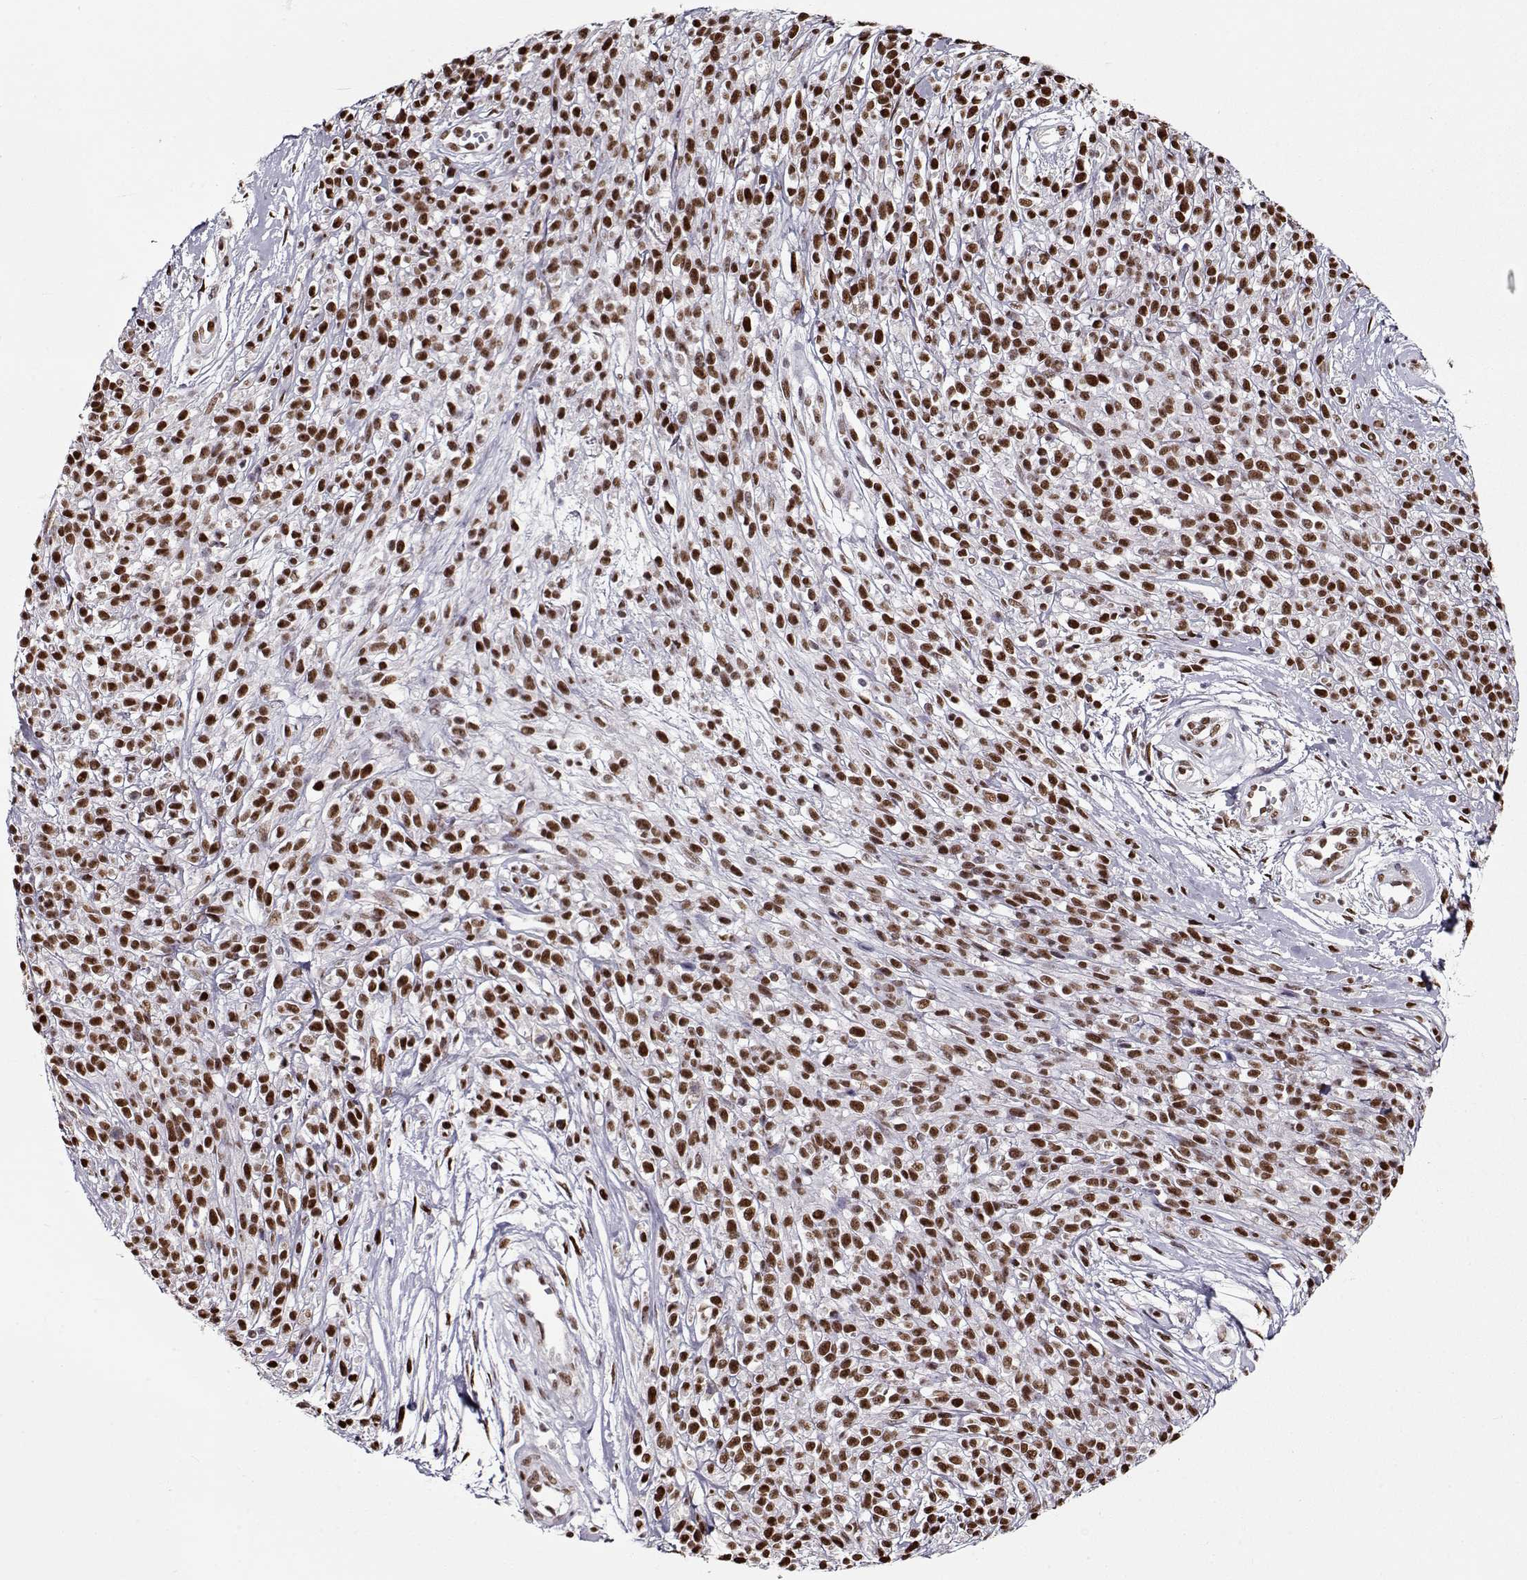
{"staining": {"intensity": "strong", "quantity": ">75%", "location": "nuclear"}, "tissue": "melanoma", "cell_type": "Tumor cells", "image_type": "cancer", "snomed": [{"axis": "morphology", "description": "Malignant melanoma, NOS"}, {"axis": "topography", "description": "Skin"}, {"axis": "topography", "description": "Skin of trunk"}], "caption": "Immunohistochemistry (IHC) of human melanoma shows high levels of strong nuclear expression in about >75% of tumor cells.", "gene": "PRMT8", "patient": {"sex": "male", "age": 74}}